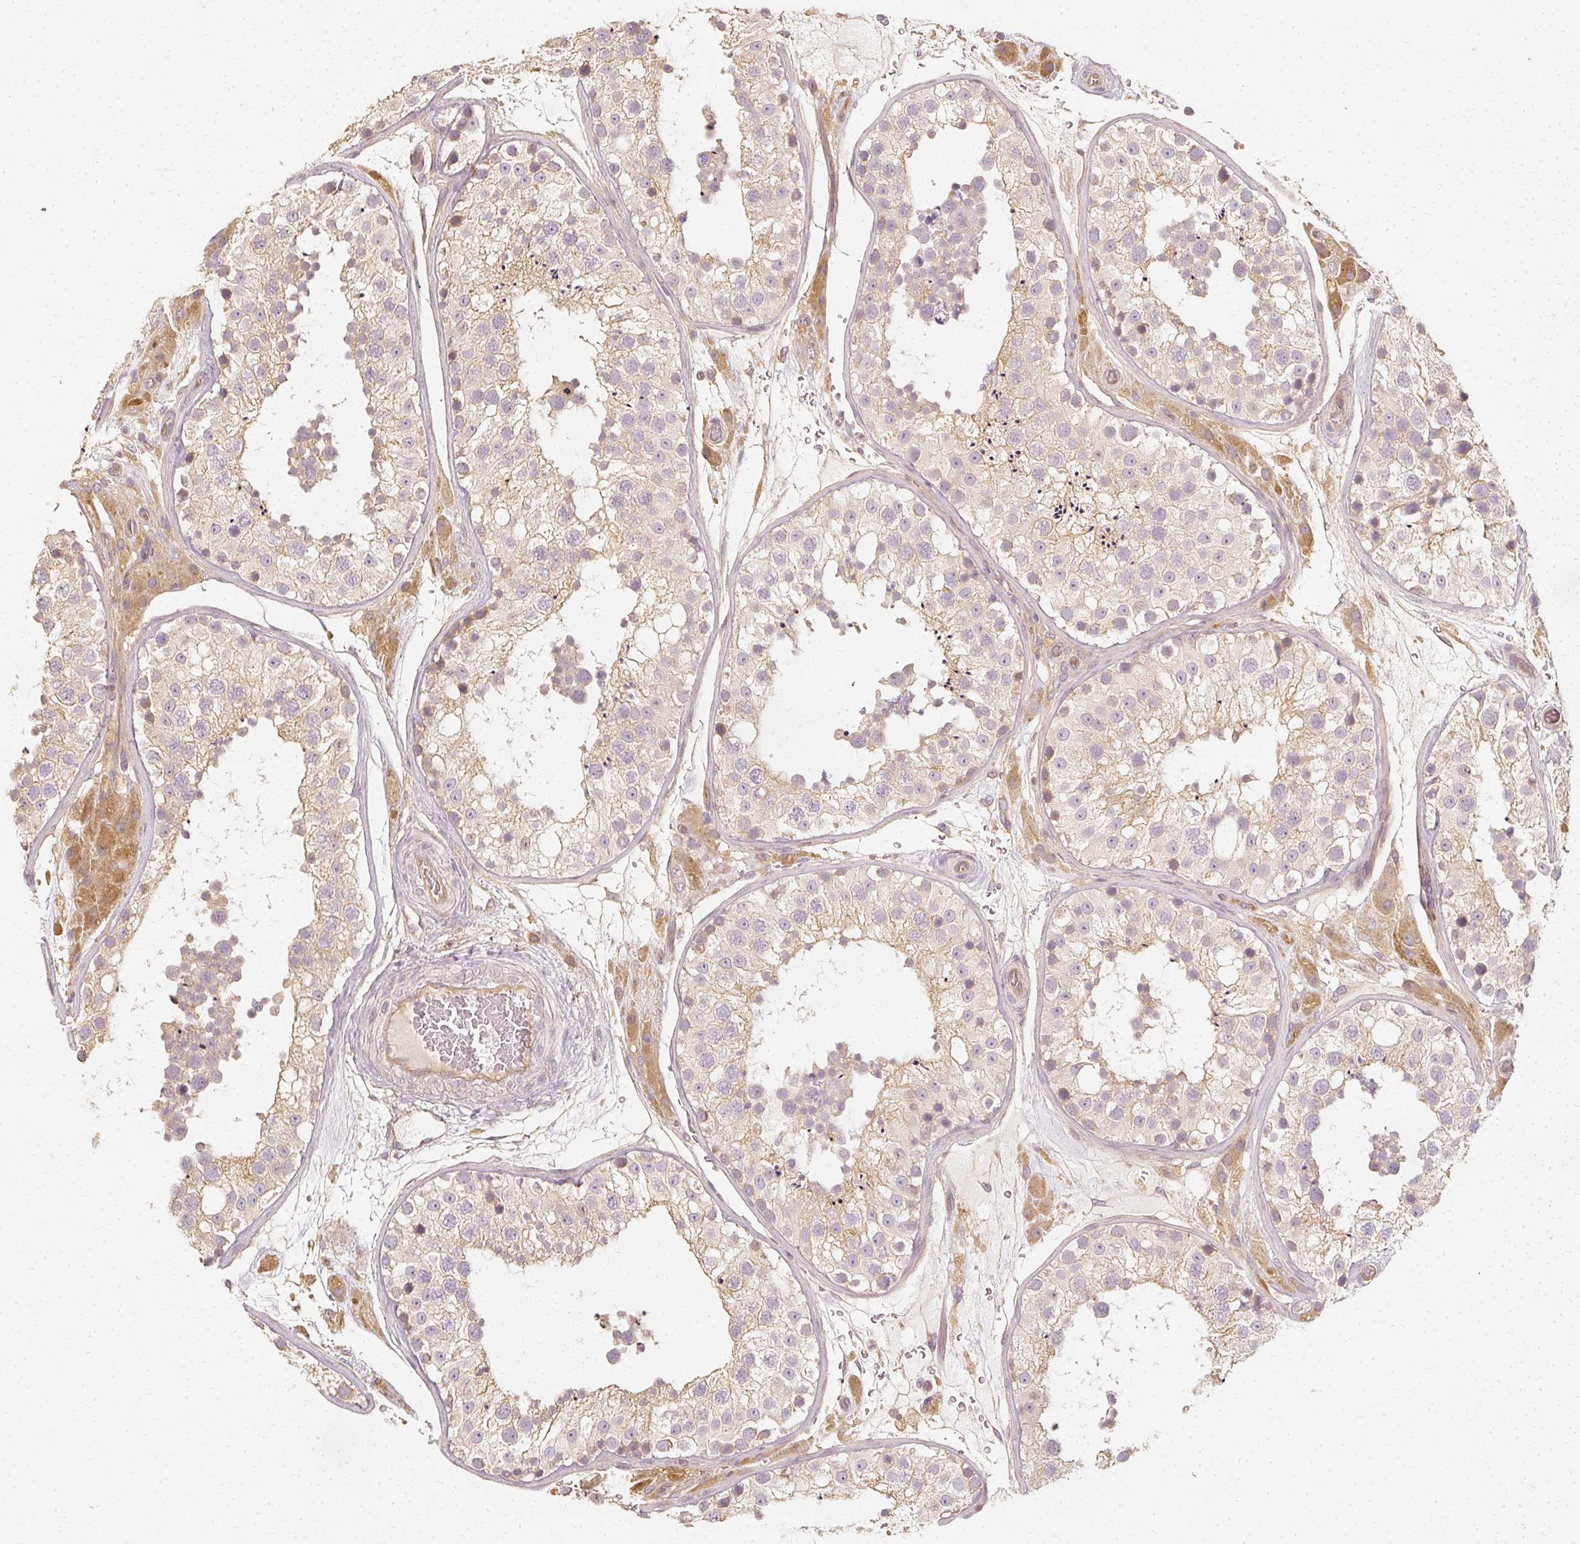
{"staining": {"intensity": "negative", "quantity": "none", "location": "none"}, "tissue": "testis", "cell_type": "Cells in seminiferous ducts", "image_type": "normal", "snomed": [{"axis": "morphology", "description": "Normal tissue, NOS"}, {"axis": "topography", "description": "Testis"}], "caption": "Photomicrograph shows no protein staining in cells in seminiferous ducts of unremarkable testis.", "gene": "GNAQ", "patient": {"sex": "male", "age": 26}}